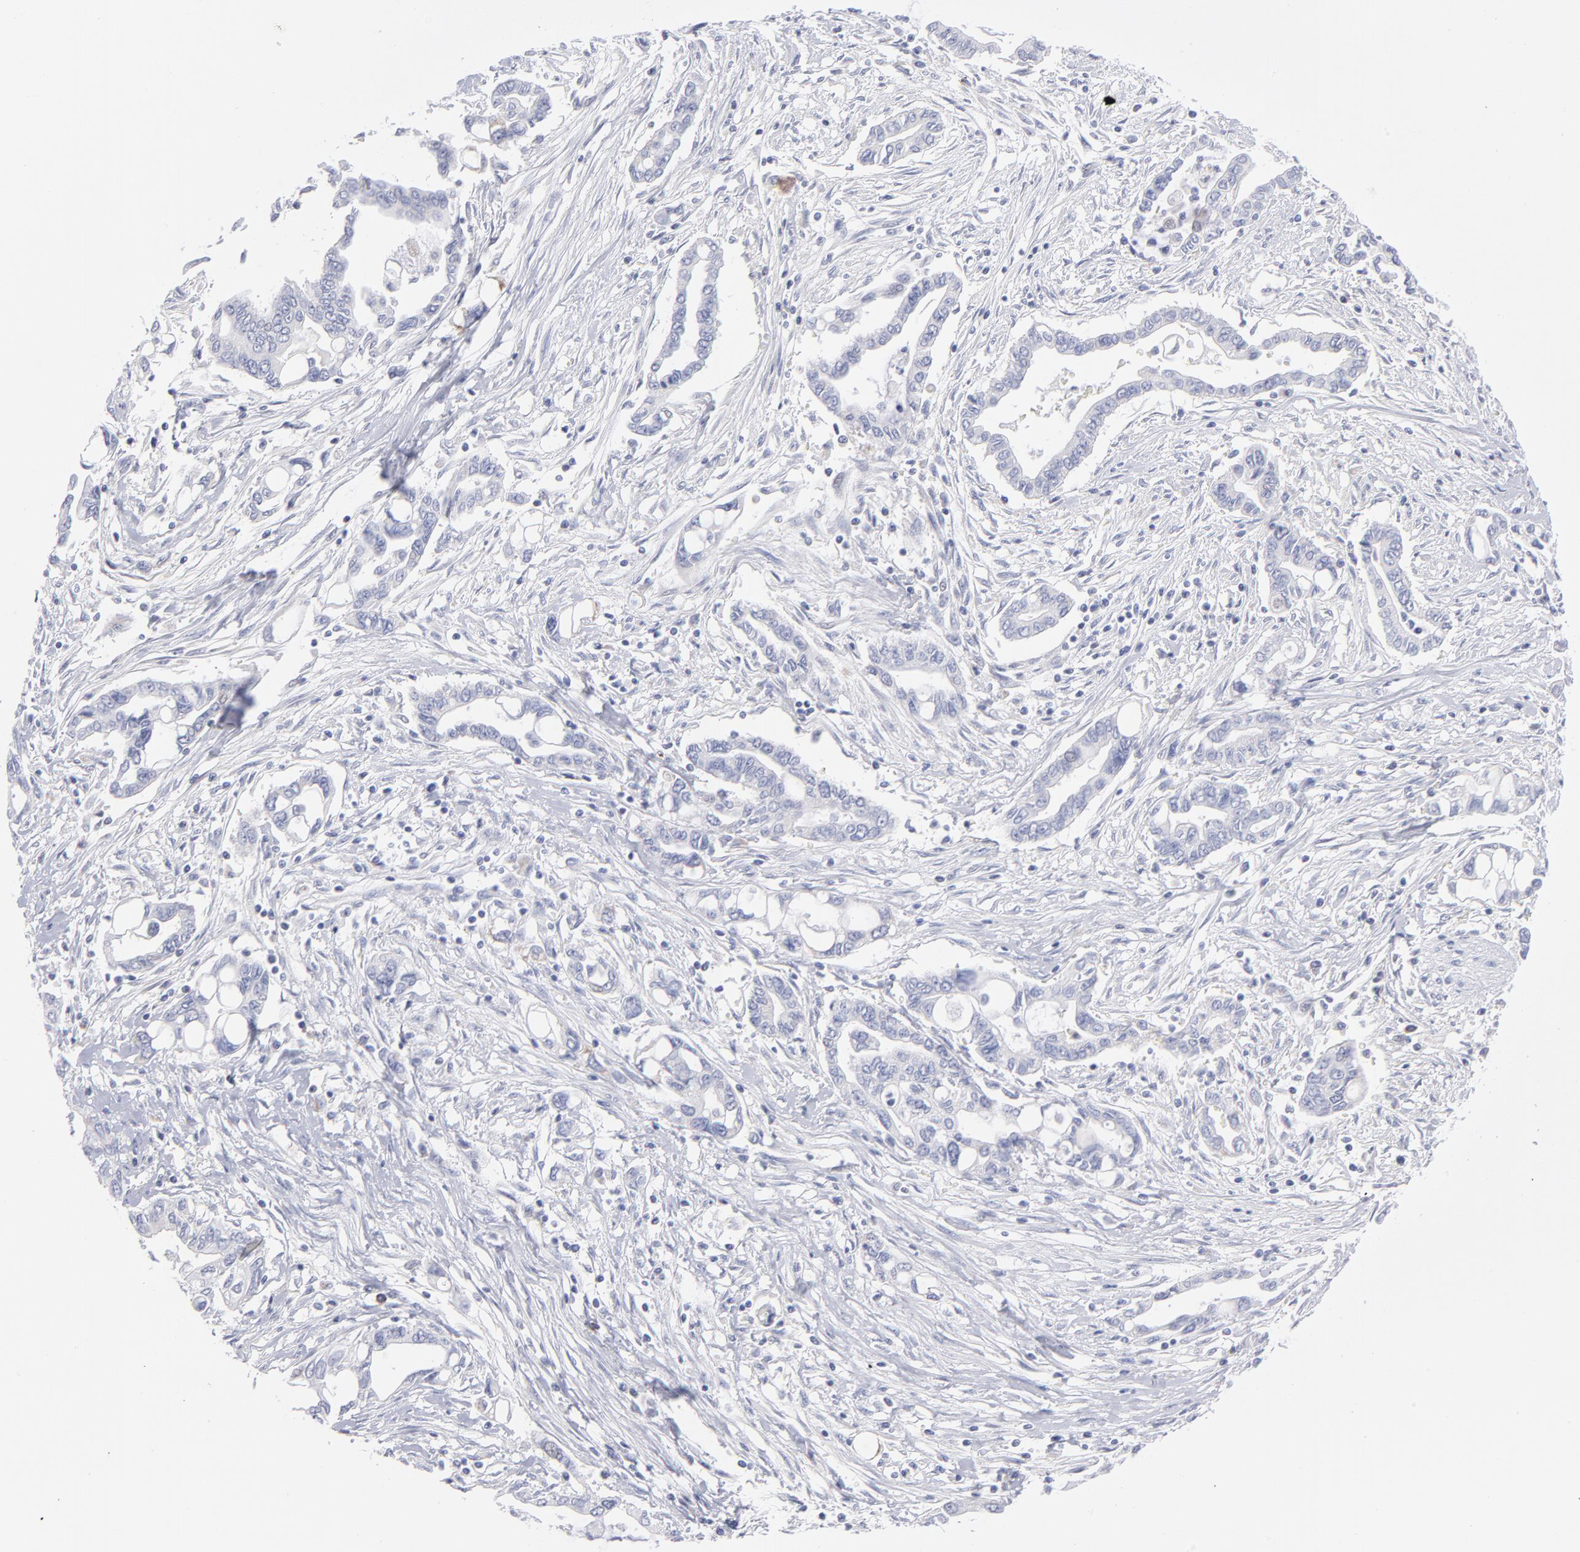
{"staining": {"intensity": "negative", "quantity": "none", "location": "none"}, "tissue": "pancreatic cancer", "cell_type": "Tumor cells", "image_type": "cancer", "snomed": [{"axis": "morphology", "description": "Adenocarcinoma, NOS"}, {"axis": "topography", "description": "Pancreas"}], "caption": "Image shows no significant protein staining in tumor cells of pancreatic cancer (adenocarcinoma).", "gene": "MTHFD2", "patient": {"sex": "female", "age": 57}}